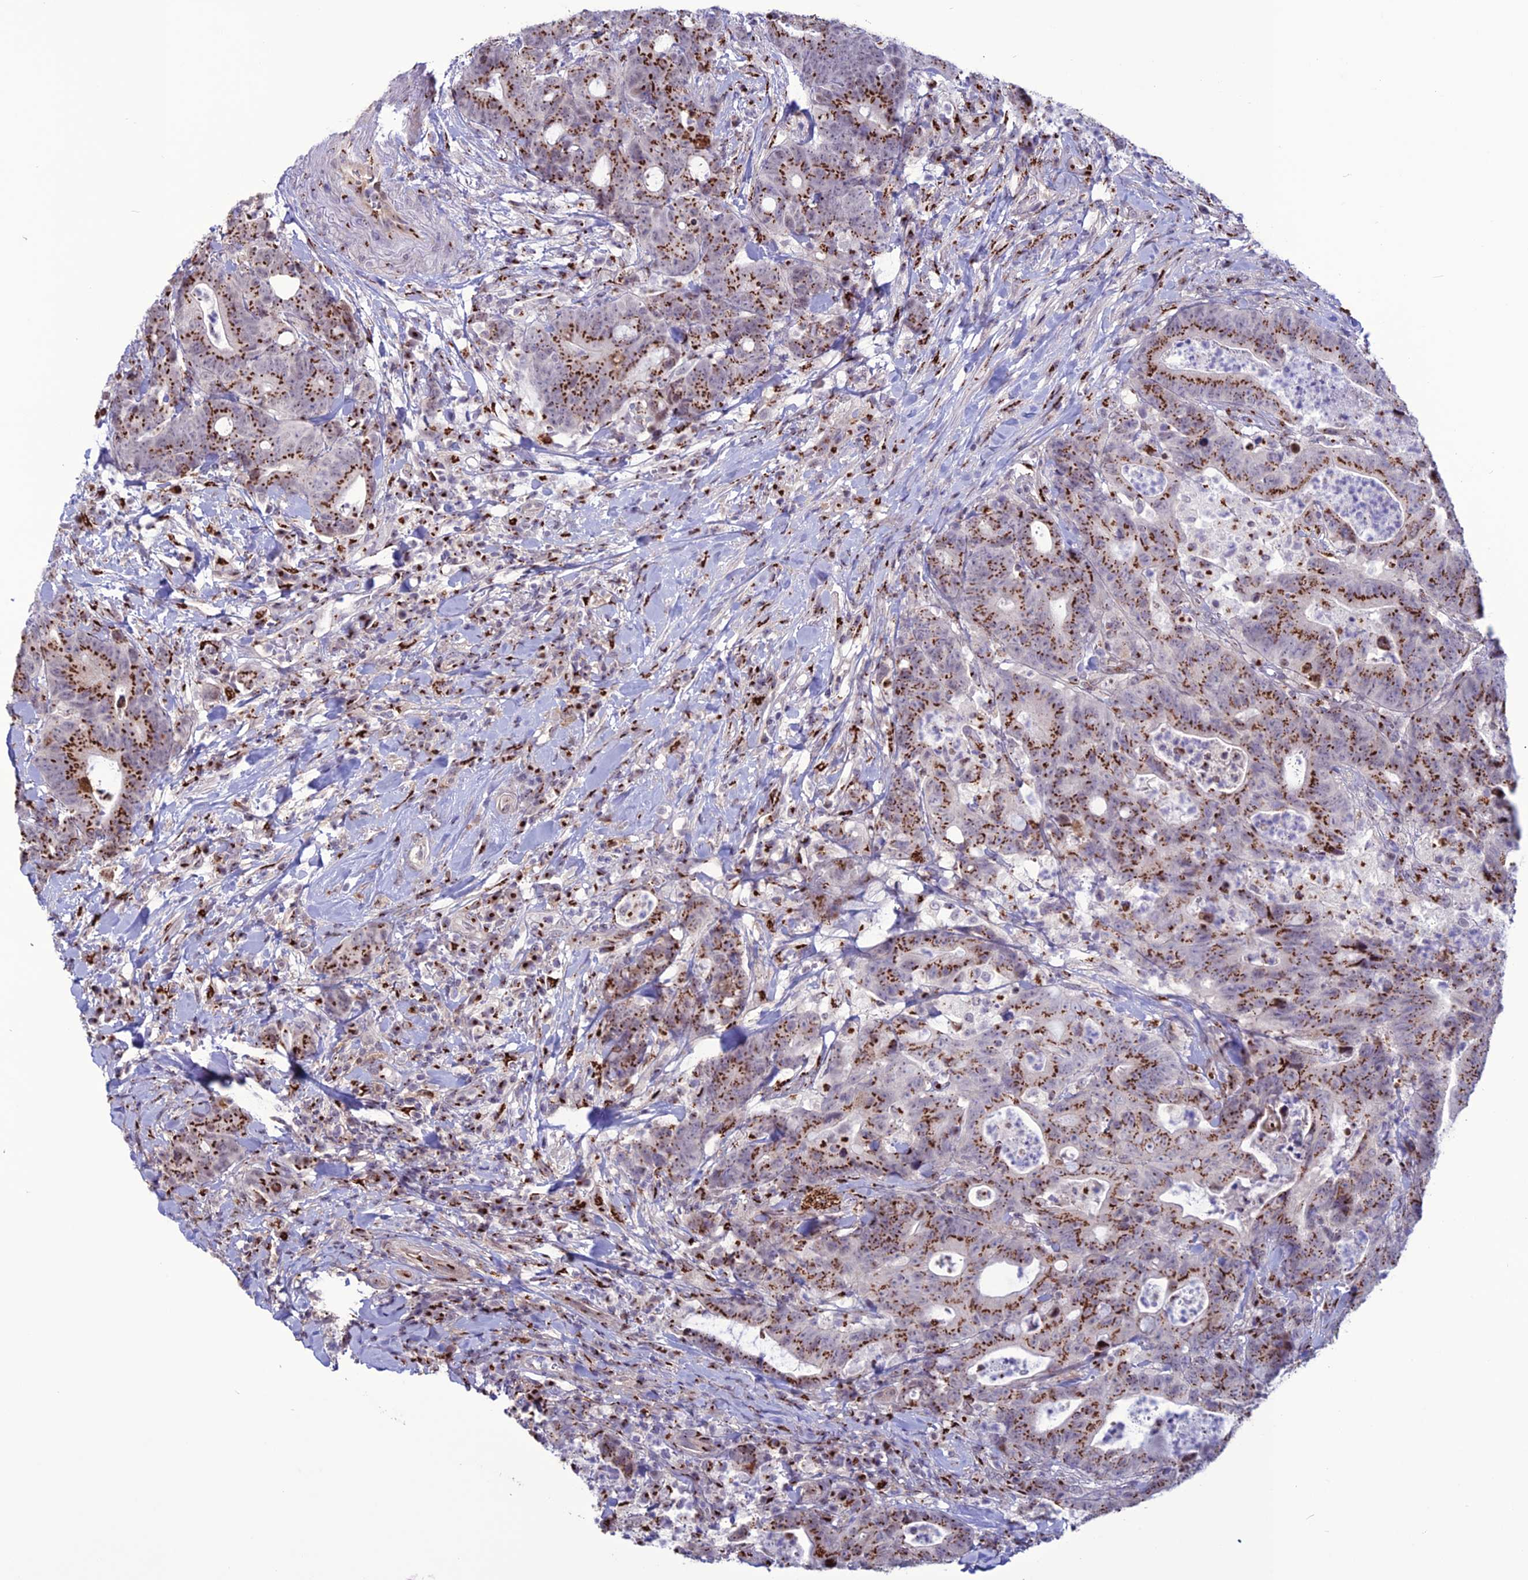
{"staining": {"intensity": "strong", "quantity": ">75%", "location": "cytoplasmic/membranous"}, "tissue": "colorectal cancer", "cell_type": "Tumor cells", "image_type": "cancer", "snomed": [{"axis": "morphology", "description": "Adenocarcinoma, NOS"}, {"axis": "topography", "description": "Colon"}], "caption": "Immunohistochemistry (IHC) photomicrograph of neoplastic tissue: human colorectal cancer (adenocarcinoma) stained using immunohistochemistry (IHC) demonstrates high levels of strong protein expression localized specifically in the cytoplasmic/membranous of tumor cells, appearing as a cytoplasmic/membranous brown color.", "gene": "PLEKHA4", "patient": {"sex": "female", "age": 82}}